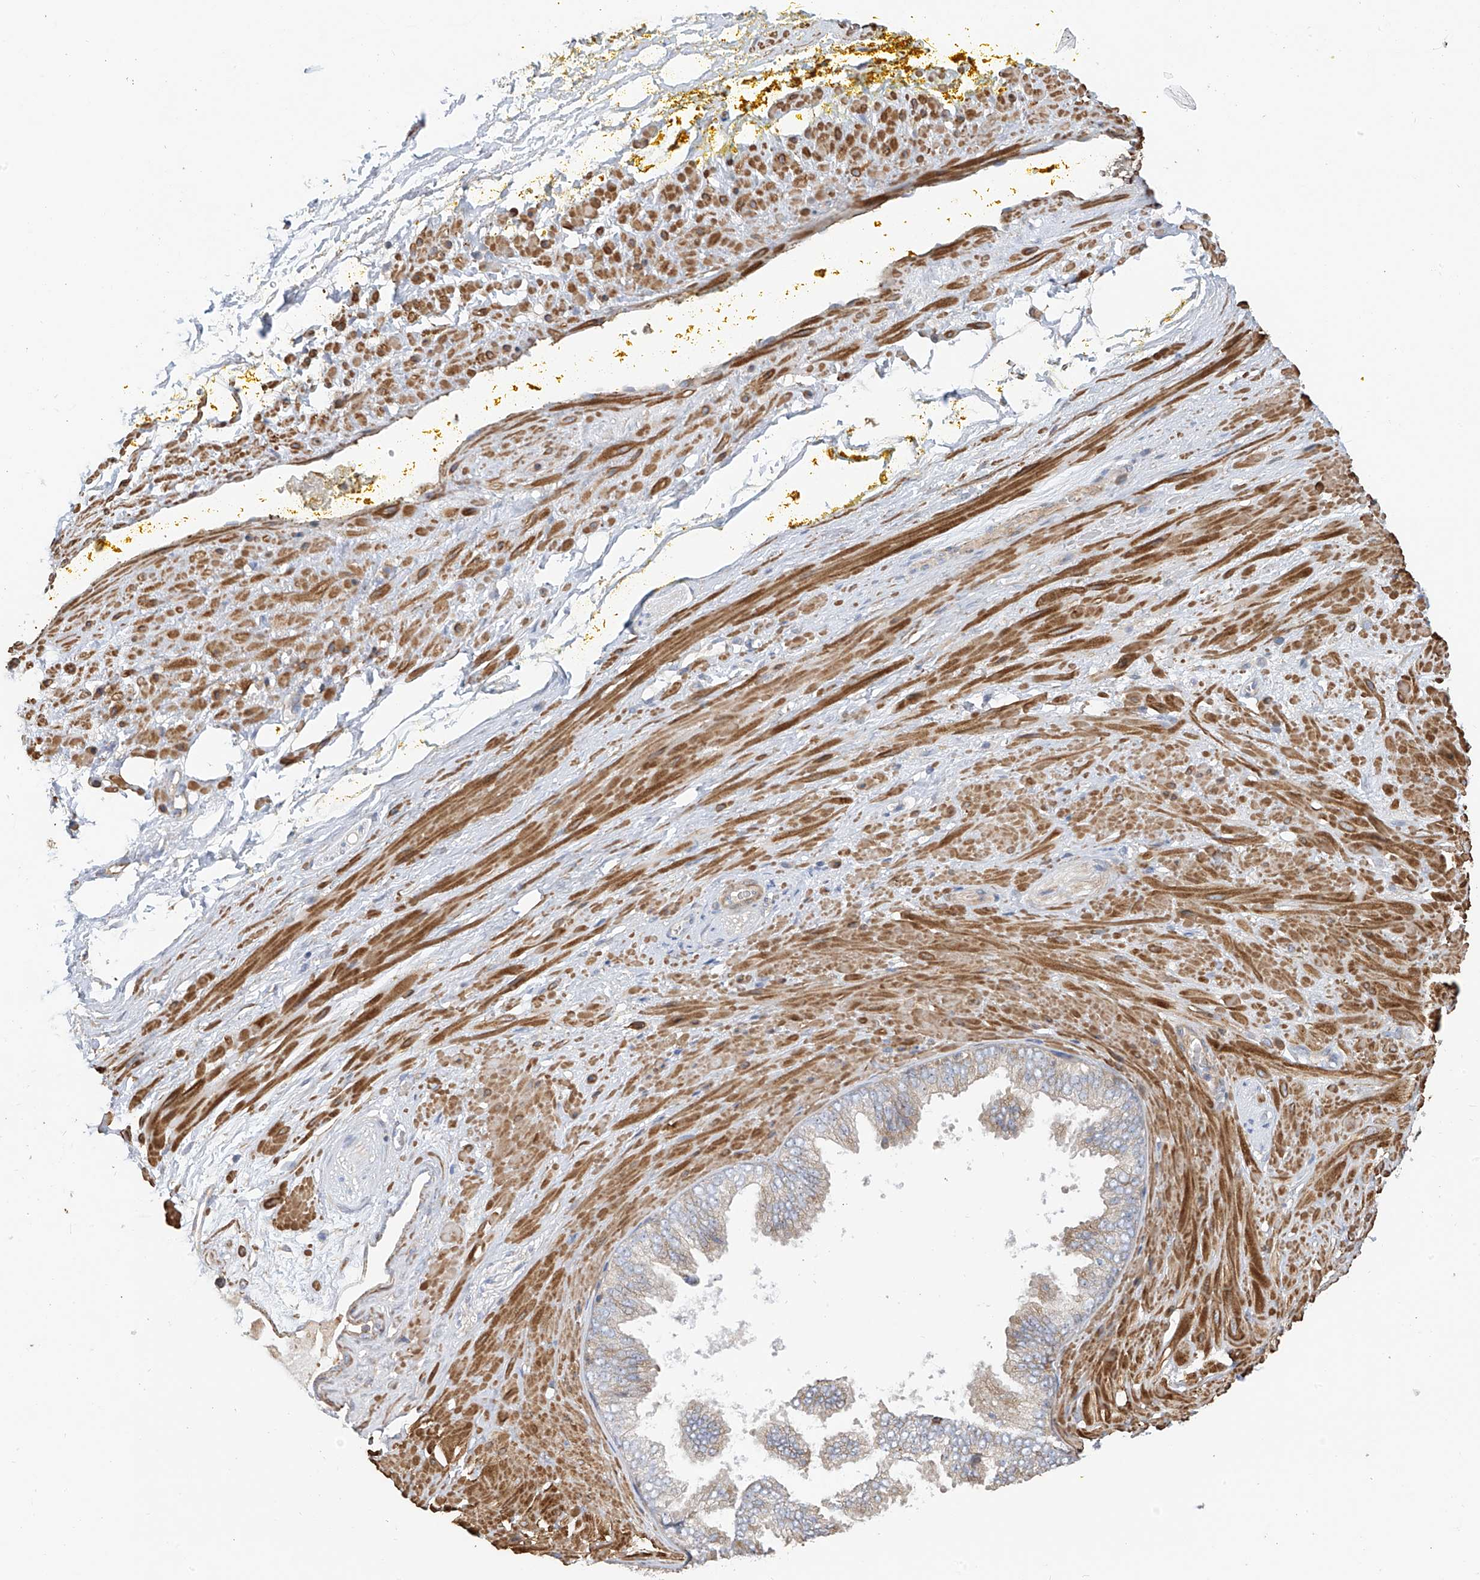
{"staining": {"intensity": "negative", "quantity": "none", "location": "none"}, "tissue": "adipose tissue", "cell_type": "Adipocytes", "image_type": "normal", "snomed": [{"axis": "morphology", "description": "Normal tissue, NOS"}, {"axis": "morphology", "description": "Adenocarcinoma, Low grade"}, {"axis": "topography", "description": "Prostate"}, {"axis": "topography", "description": "Peripheral nerve tissue"}], "caption": "Image shows no significant protein expression in adipocytes of normal adipose tissue. (Stains: DAB (3,3'-diaminobenzidine) immunohistochemistry with hematoxylin counter stain, Microscopy: brightfield microscopy at high magnification).", "gene": "SLC43A3", "patient": {"sex": "male", "age": 63}}